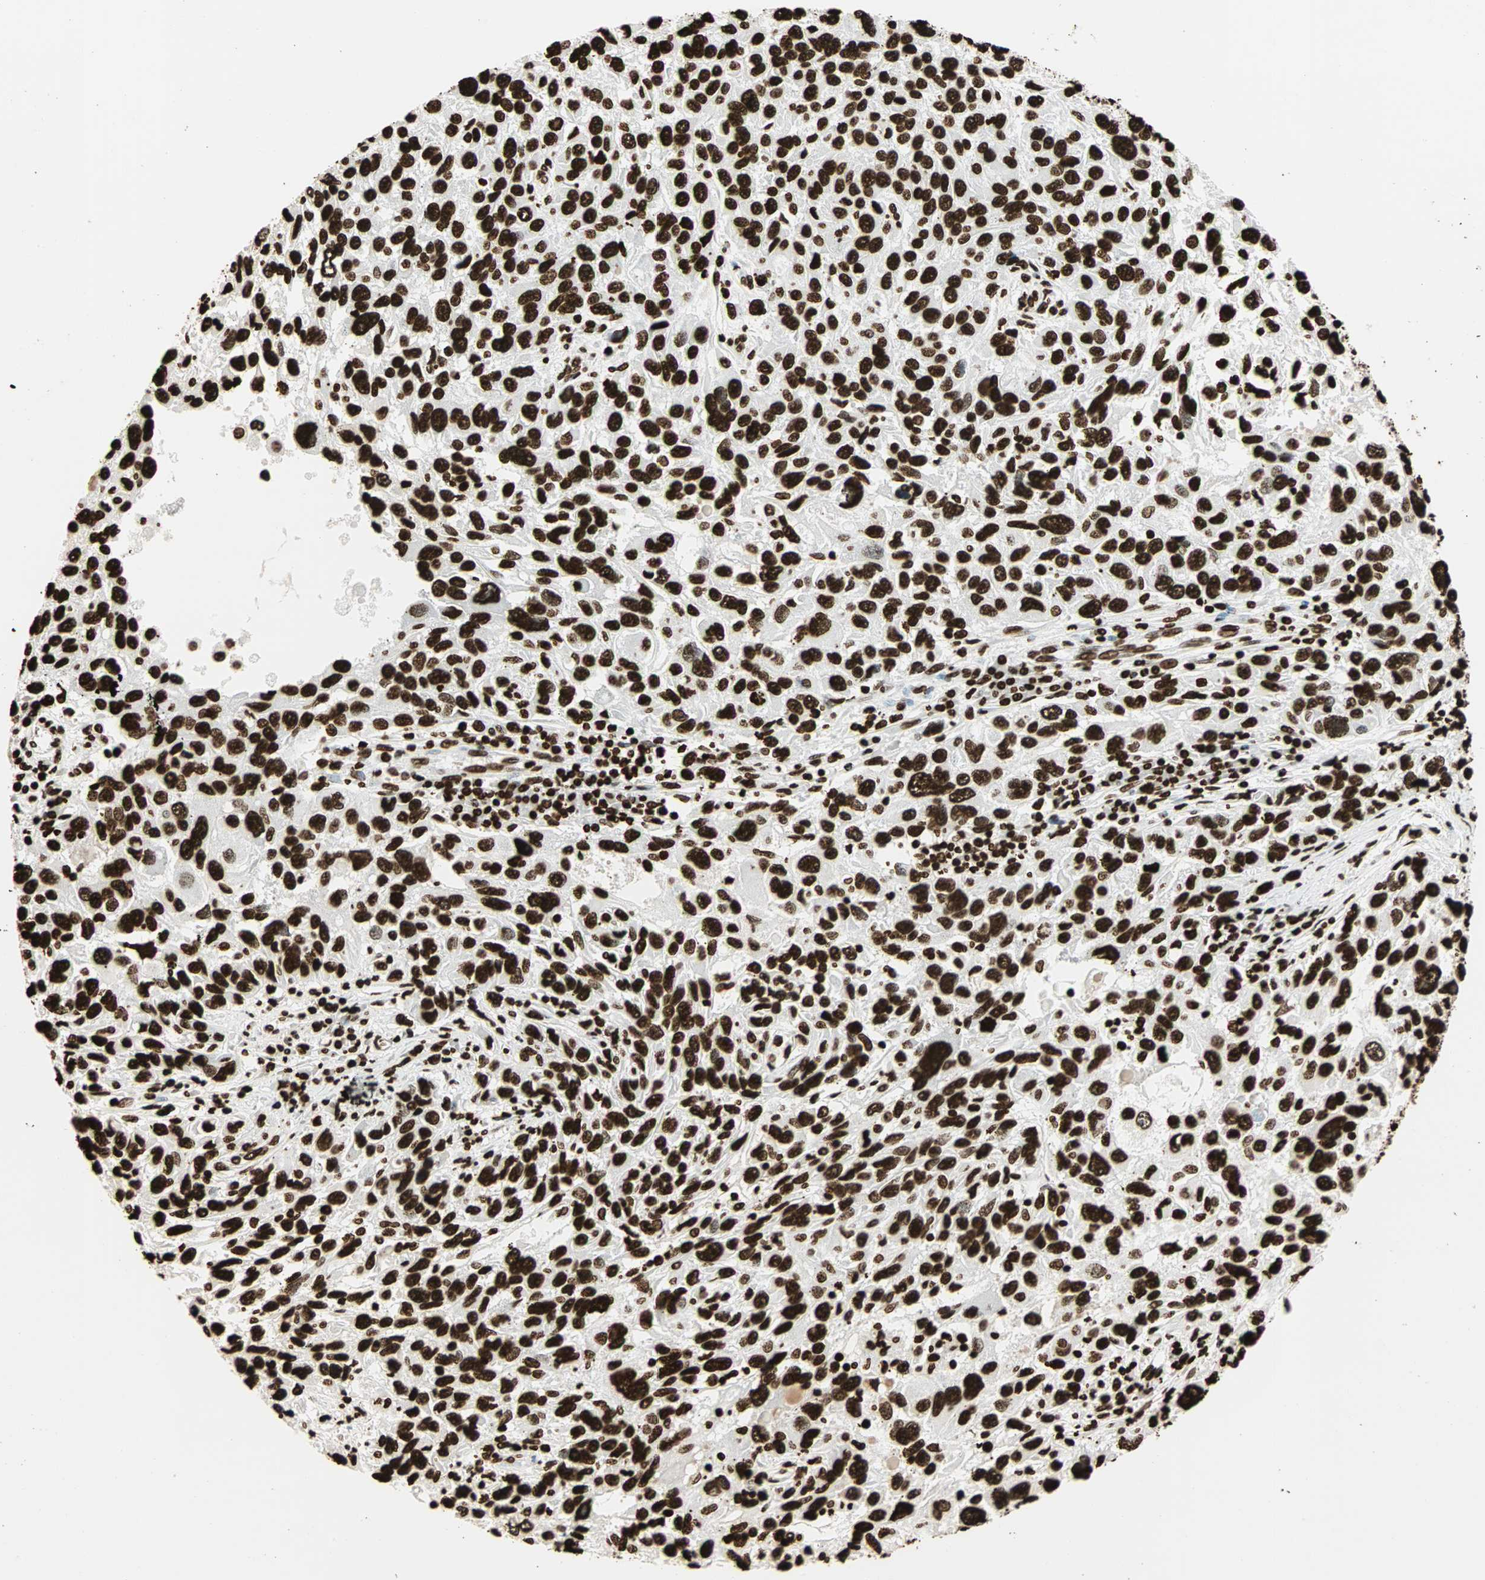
{"staining": {"intensity": "strong", "quantity": ">75%", "location": "nuclear"}, "tissue": "melanoma", "cell_type": "Tumor cells", "image_type": "cancer", "snomed": [{"axis": "morphology", "description": "Malignant melanoma, NOS"}, {"axis": "topography", "description": "Skin"}], "caption": "IHC (DAB (3,3'-diaminobenzidine)) staining of melanoma demonstrates strong nuclear protein staining in approximately >75% of tumor cells. The staining is performed using DAB brown chromogen to label protein expression. The nuclei are counter-stained blue using hematoxylin.", "gene": "GLI2", "patient": {"sex": "male", "age": 53}}